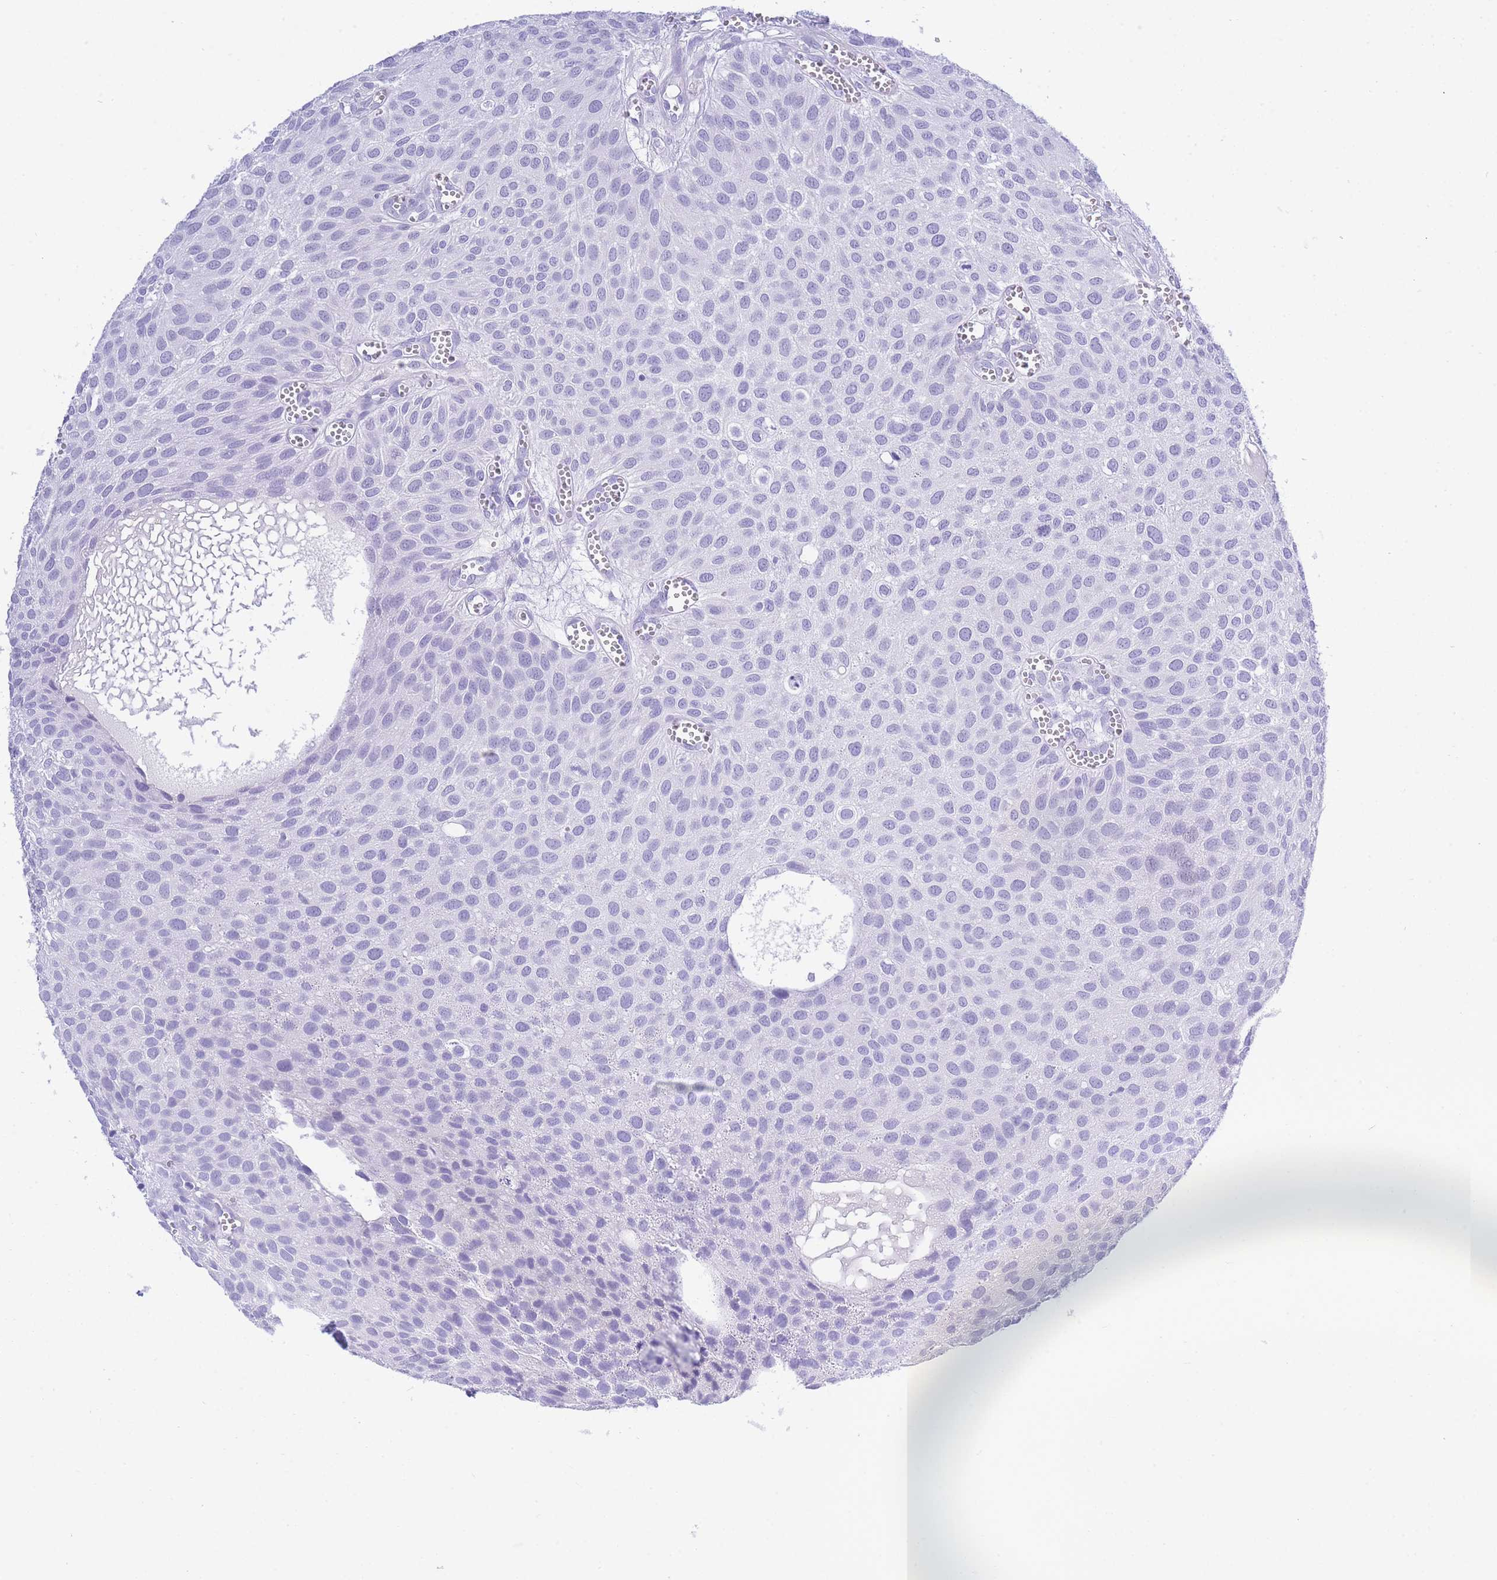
{"staining": {"intensity": "negative", "quantity": "none", "location": "none"}, "tissue": "urothelial cancer", "cell_type": "Tumor cells", "image_type": "cancer", "snomed": [{"axis": "morphology", "description": "Urothelial carcinoma, Low grade"}, {"axis": "topography", "description": "Urinary bladder"}], "caption": "Immunohistochemical staining of urothelial carcinoma (low-grade) shows no significant expression in tumor cells. (Brightfield microscopy of DAB IHC at high magnification).", "gene": "ZFP62", "patient": {"sex": "male", "age": 88}}